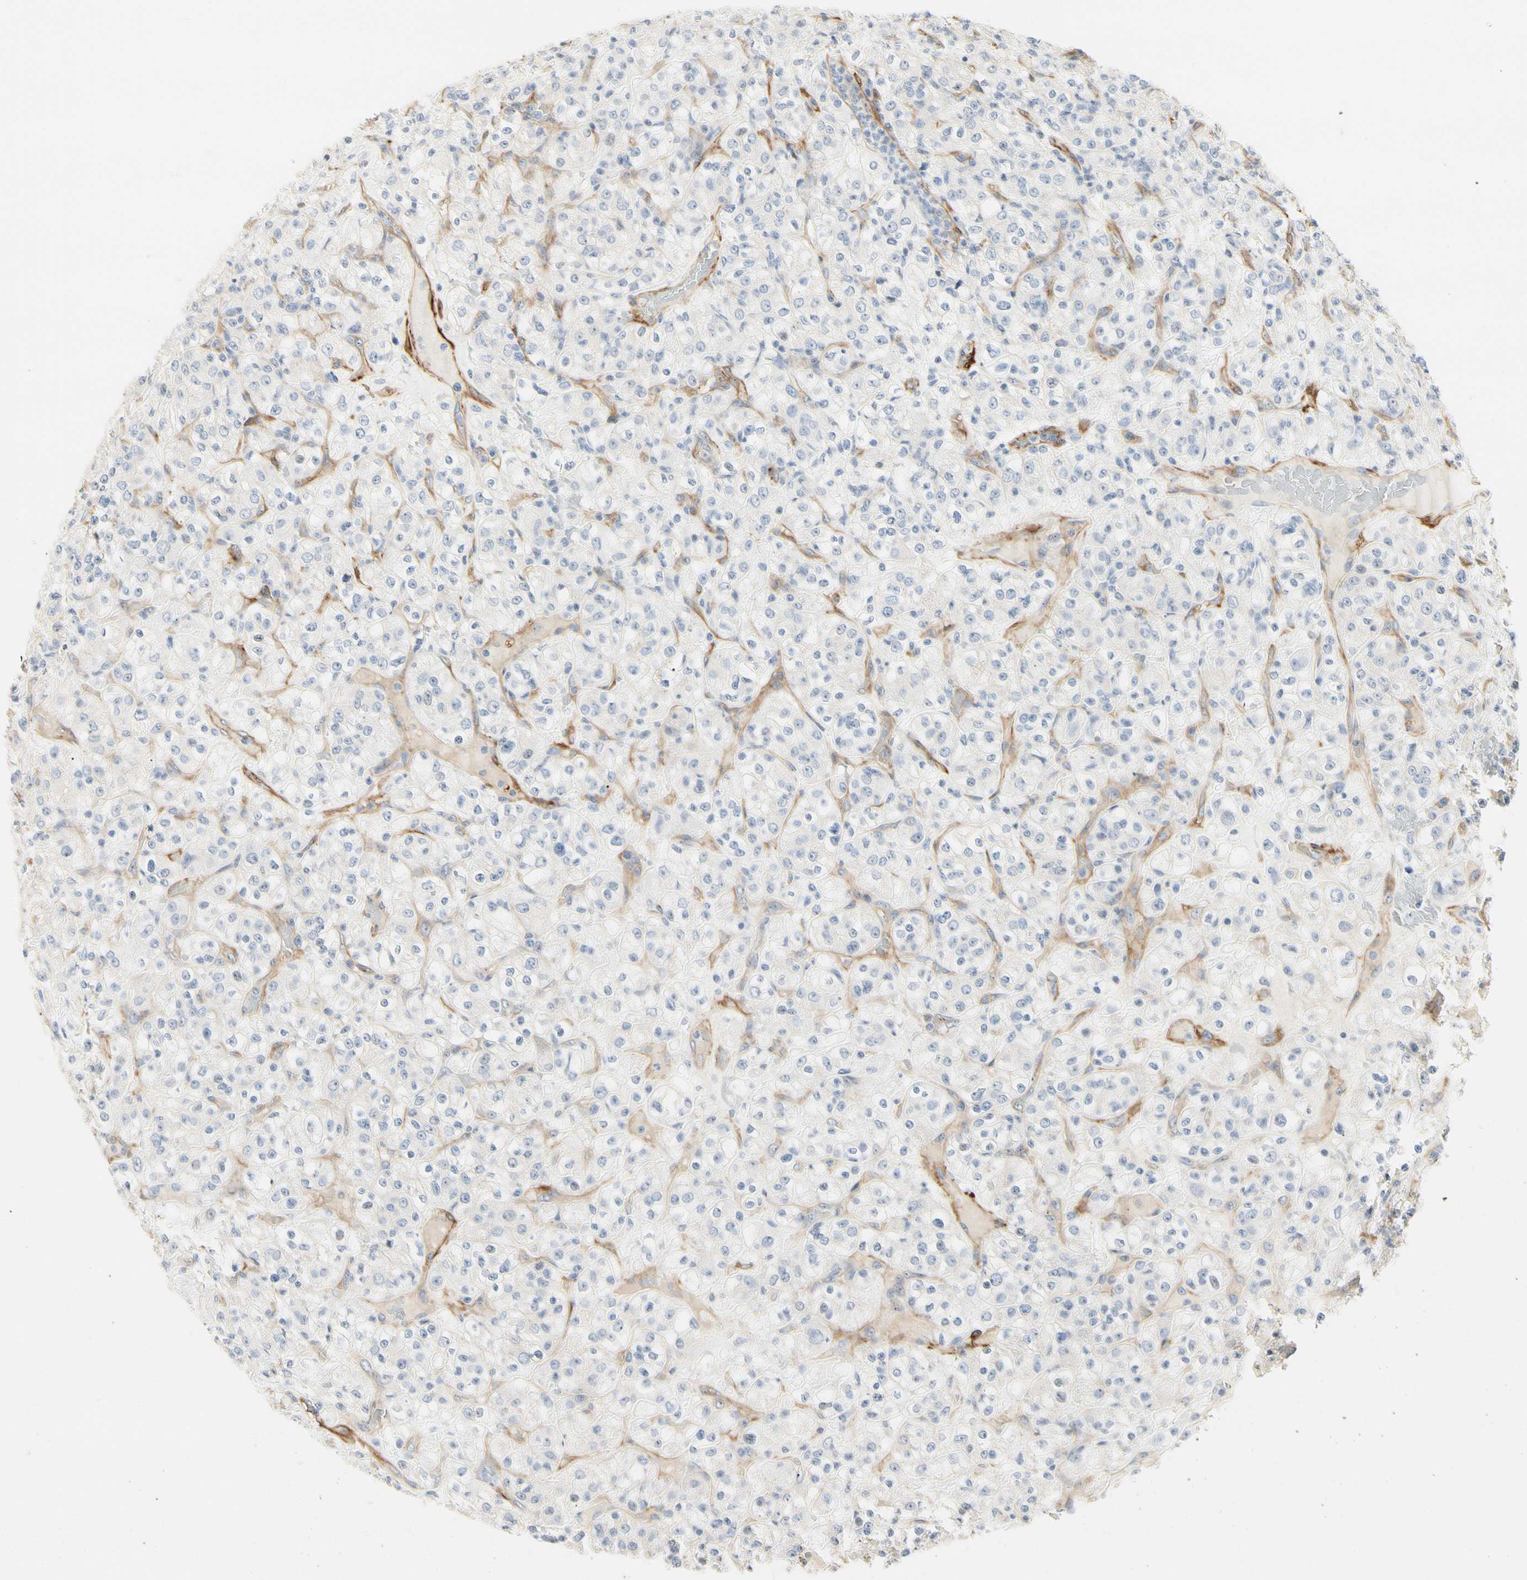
{"staining": {"intensity": "negative", "quantity": "none", "location": "none"}, "tissue": "renal cancer", "cell_type": "Tumor cells", "image_type": "cancer", "snomed": [{"axis": "morphology", "description": "Normal tissue, NOS"}, {"axis": "morphology", "description": "Adenocarcinoma, NOS"}, {"axis": "topography", "description": "Kidney"}], "caption": "Adenocarcinoma (renal) stained for a protein using IHC exhibits no expression tumor cells.", "gene": "GGT5", "patient": {"sex": "female", "age": 72}}